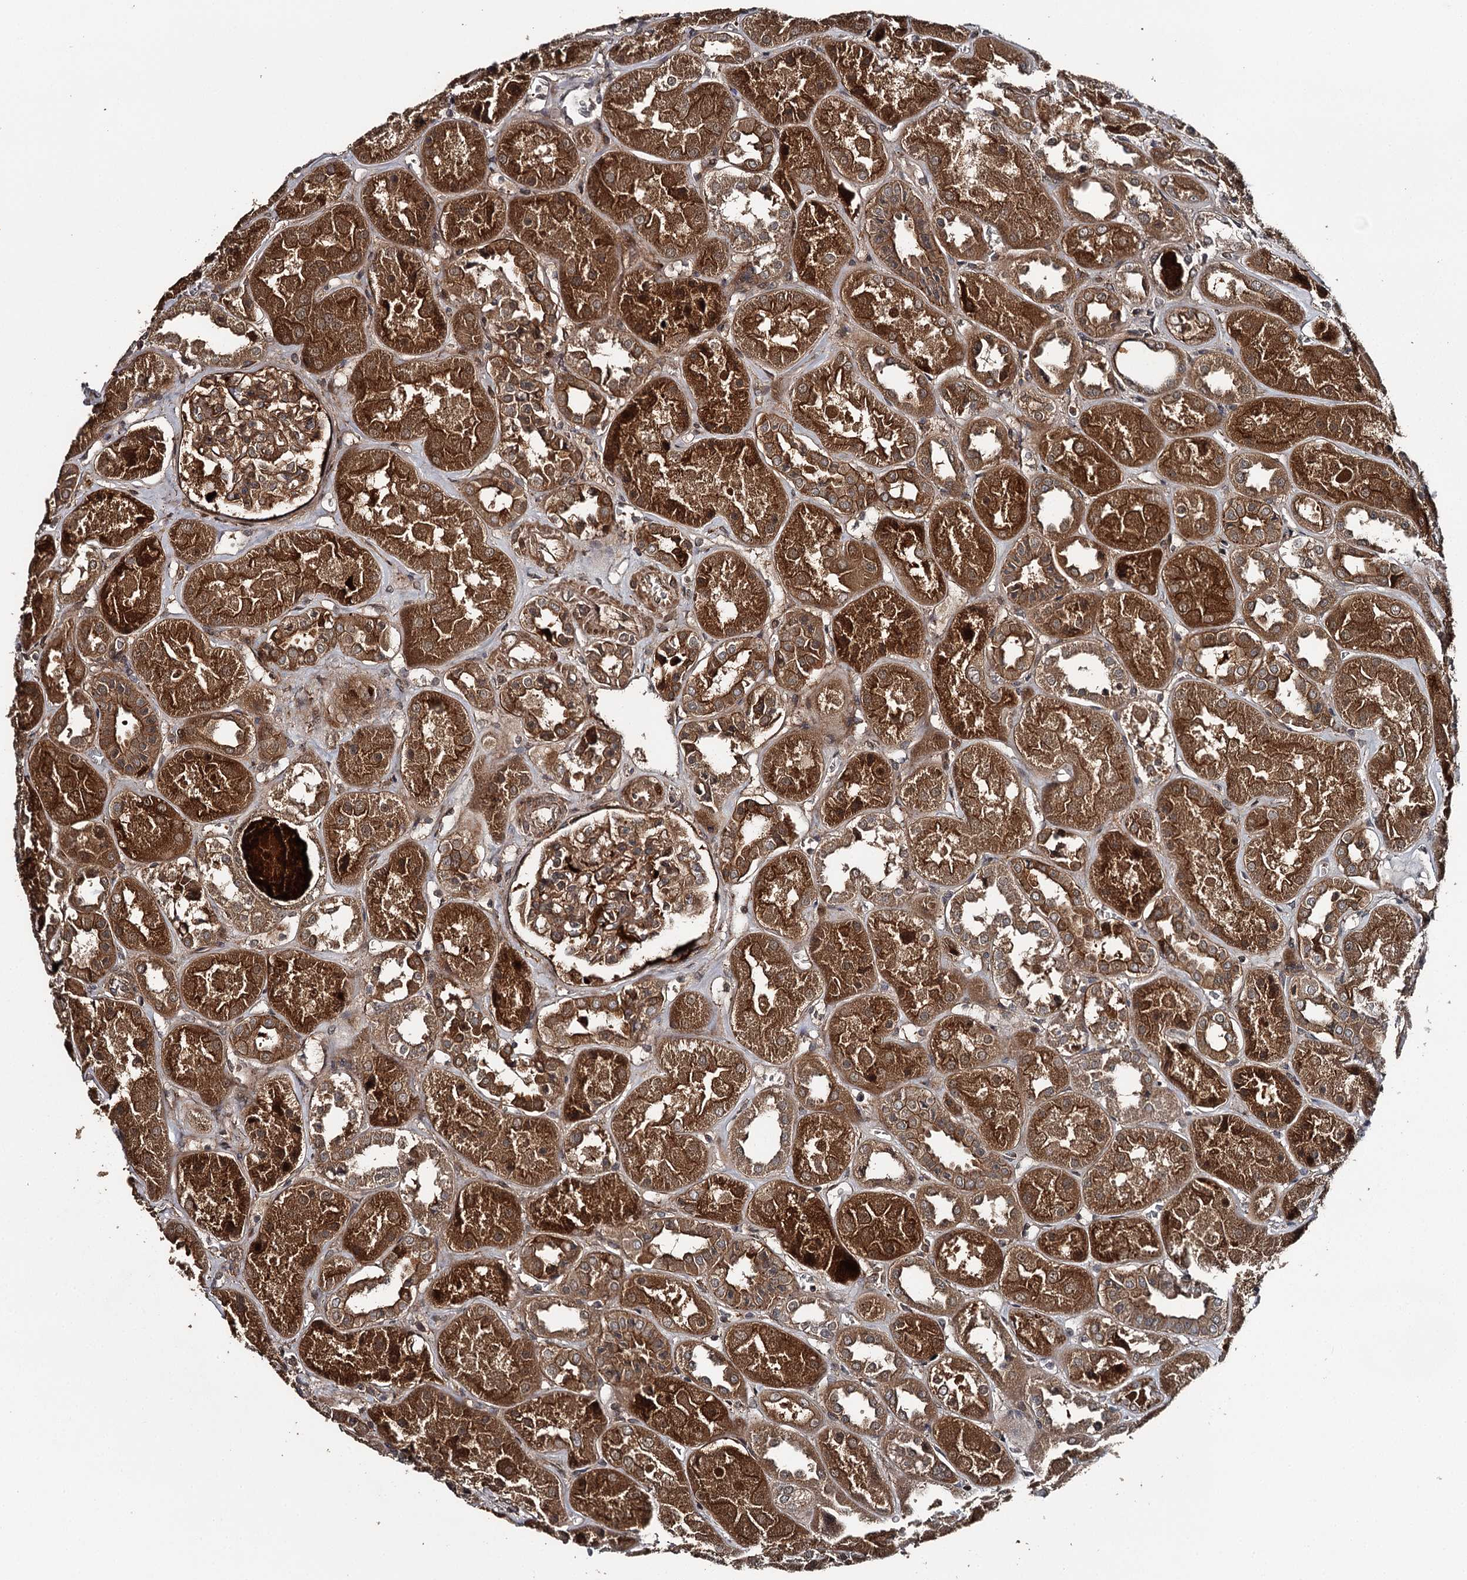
{"staining": {"intensity": "moderate", "quantity": ">75%", "location": "cytoplasmic/membranous"}, "tissue": "kidney", "cell_type": "Cells in glomeruli", "image_type": "normal", "snomed": [{"axis": "morphology", "description": "Normal tissue, NOS"}, {"axis": "topography", "description": "Kidney"}], "caption": "The image reveals immunohistochemical staining of unremarkable kidney. There is moderate cytoplasmic/membranous expression is present in about >75% of cells in glomeruli.", "gene": "RAB21", "patient": {"sex": "male", "age": 70}}